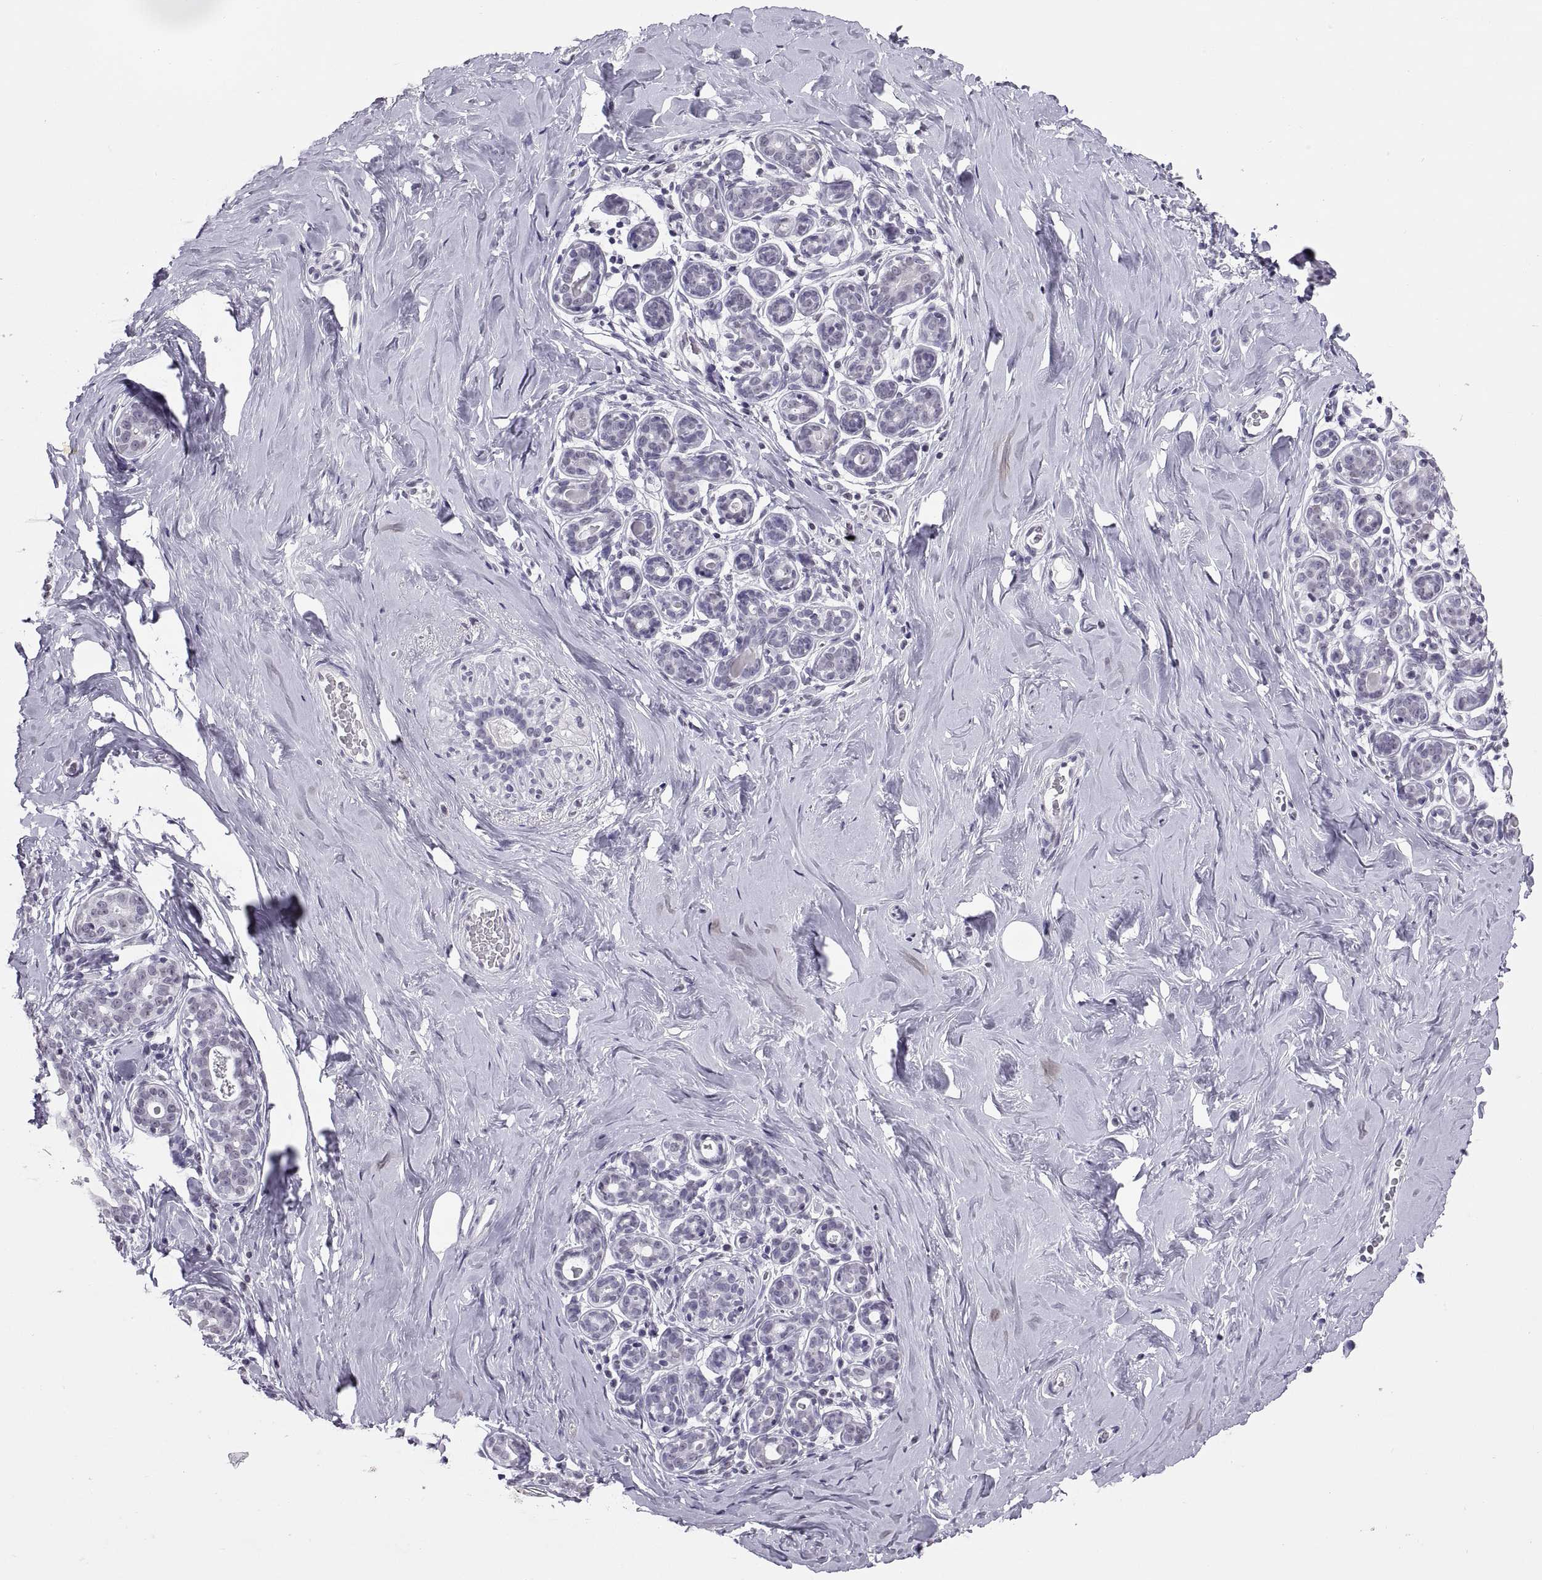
{"staining": {"intensity": "negative", "quantity": "none", "location": "none"}, "tissue": "breast", "cell_type": "Adipocytes", "image_type": "normal", "snomed": [{"axis": "morphology", "description": "Normal tissue, NOS"}, {"axis": "topography", "description": "Skin"}, {"axis": "topography", "description": "Breast"}], "caption": "DAB immunohistochemical staining of unremarkable breast demonstrates no significant positivity in adipocytes. Brightfield microscopy of immunohistochemistry (IHC) stained with DAB (3,3'-diaminobenzidine) (brown) and hematoxylin (blue), captured at high magnification.", "gene": "CARTPT", "patient": {"sex": "female", "age": 43}}